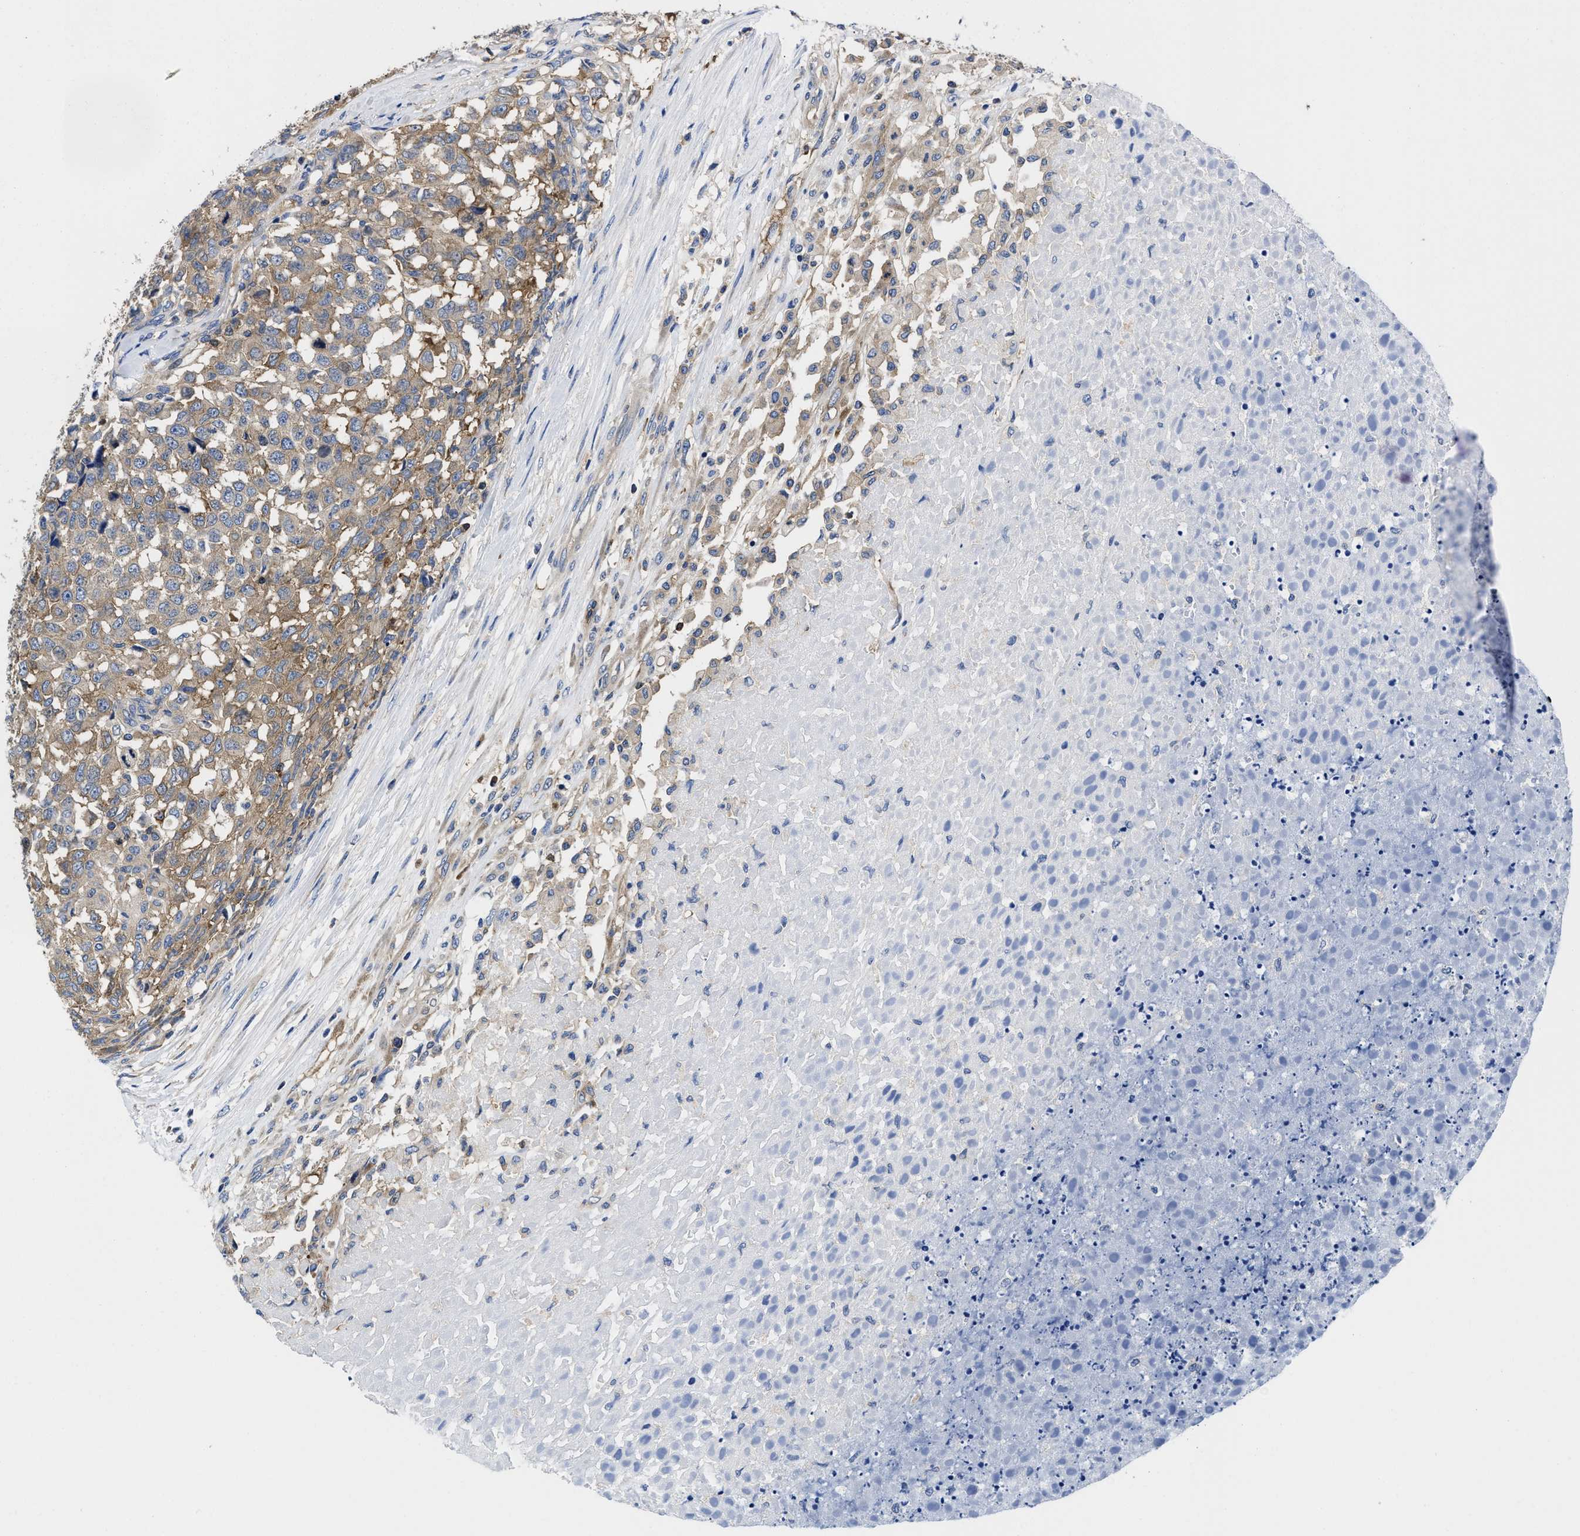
{"staining": {"intensity": "weak", "quantity": ">75%", "location": "cytoplasmic/membranous"}, "tissue": "testis cancer", "cell_type": "Tumor cells", "image_type": "cancer", "snomed": [{"axis": "morphology", "description": "Seminoma, NOS"}, {"axis": "topography", "description": "Testis"}], "caption": "Immunohistochemical staining of seminoma (testis) exhibits weak cytoplasmic/membranous protein staining in approximately >75% of tumor cells.", "gene": "YARS1", "patient": {"sex": "male", "age": 59}}